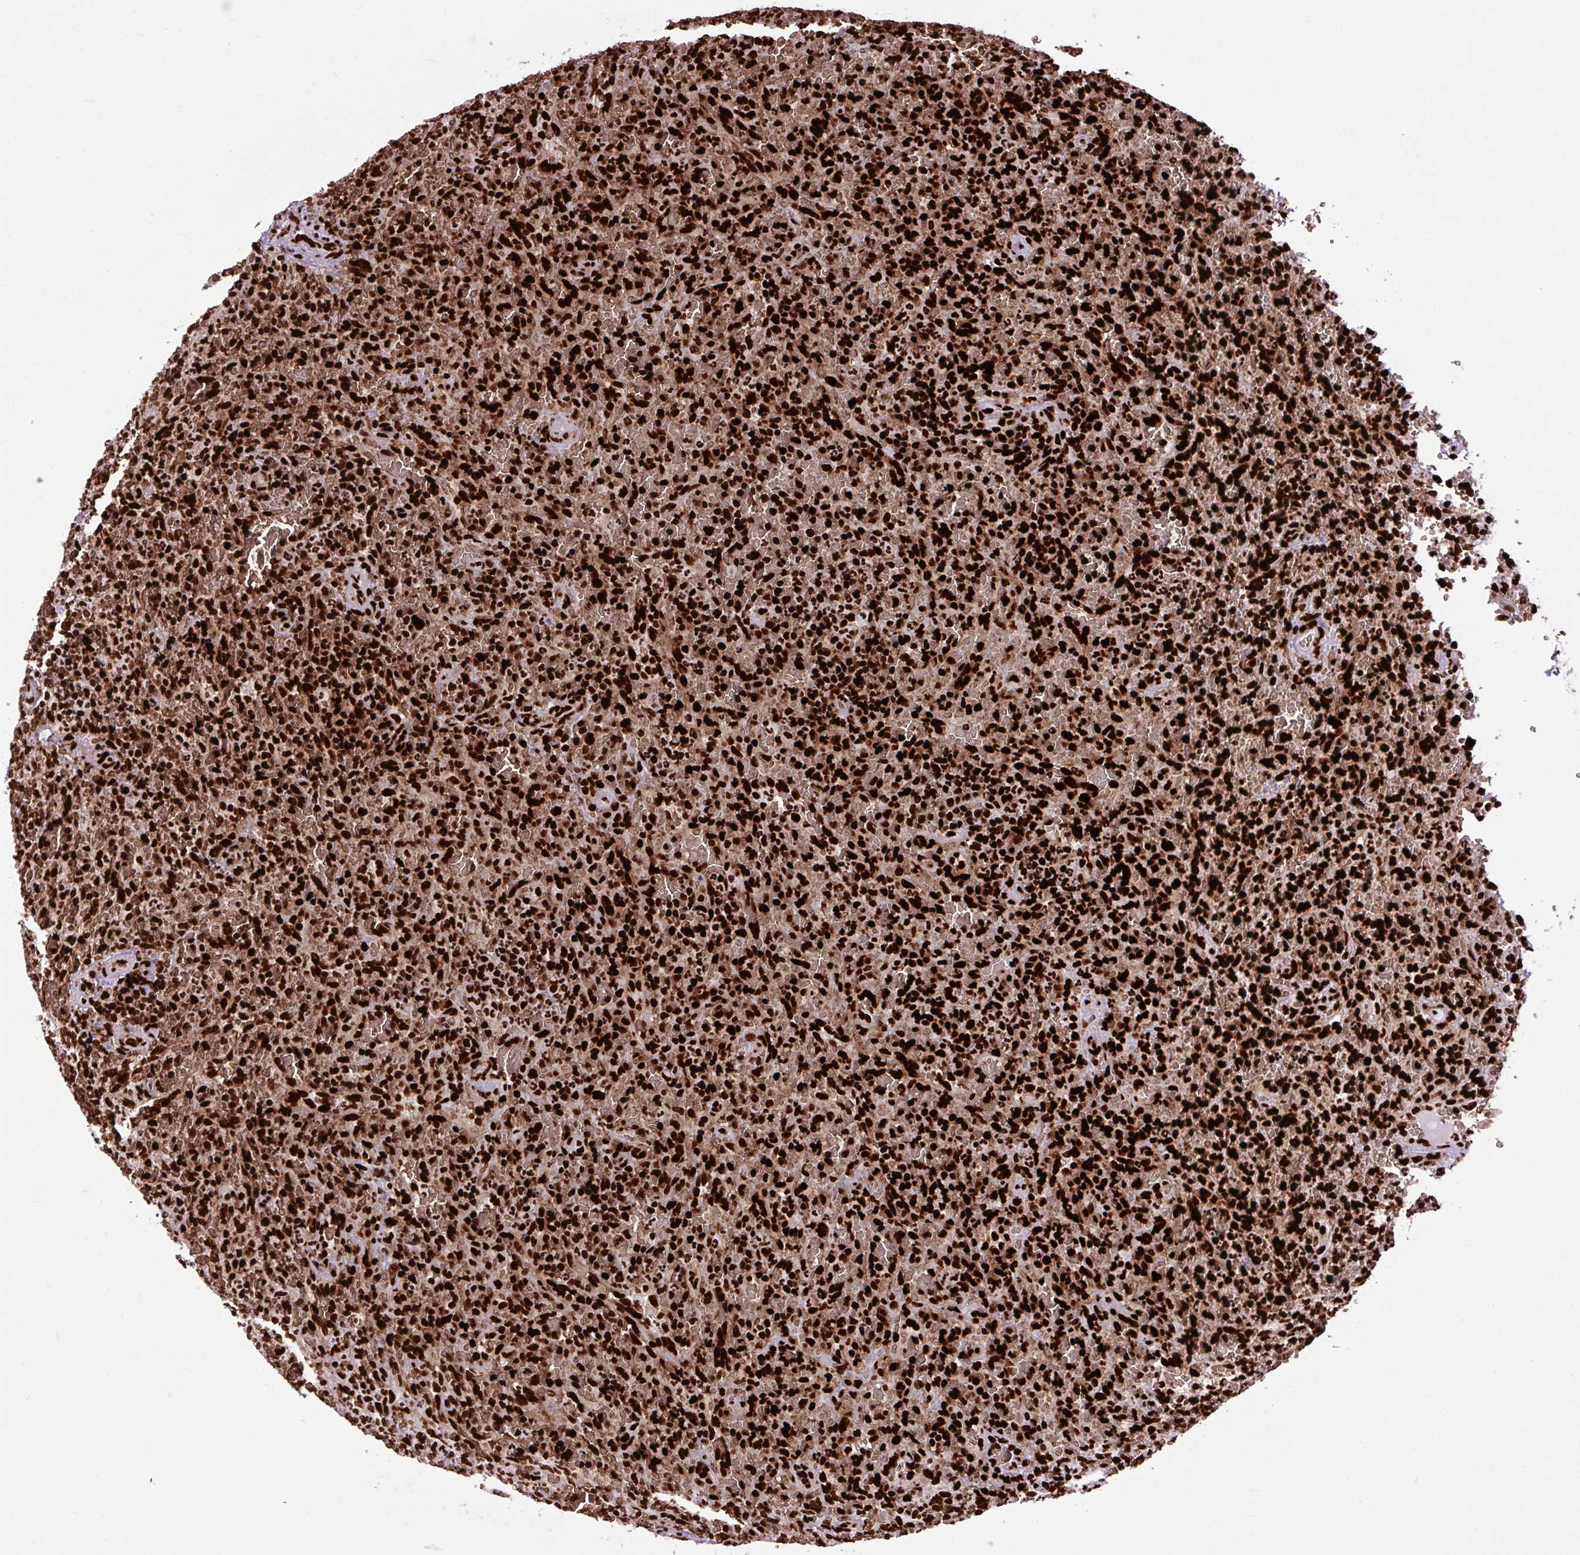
{"staining": {"intensity": "strong", "quantity": ">75%", "location": "nuclear"}, "tissue": "lymphoma", "cell_type": "Tumor cells", "image_type": "cancer", "snomed": [{"axis": "morphology", "description": "Malignant lymphoma, non-Hodgkin's type, Low grade"}, {"axis": "topography", "description": "Spleen"}], "caption": "Strong nuclear expression for a protein is seen in about >75% of tumor cells of malignant lymphoma, non-Hodgkin's type (low-grade) using immunohistochemistry (IHC).", "gene": "FUS", "patient": {"sex": "female", "age": 64}}